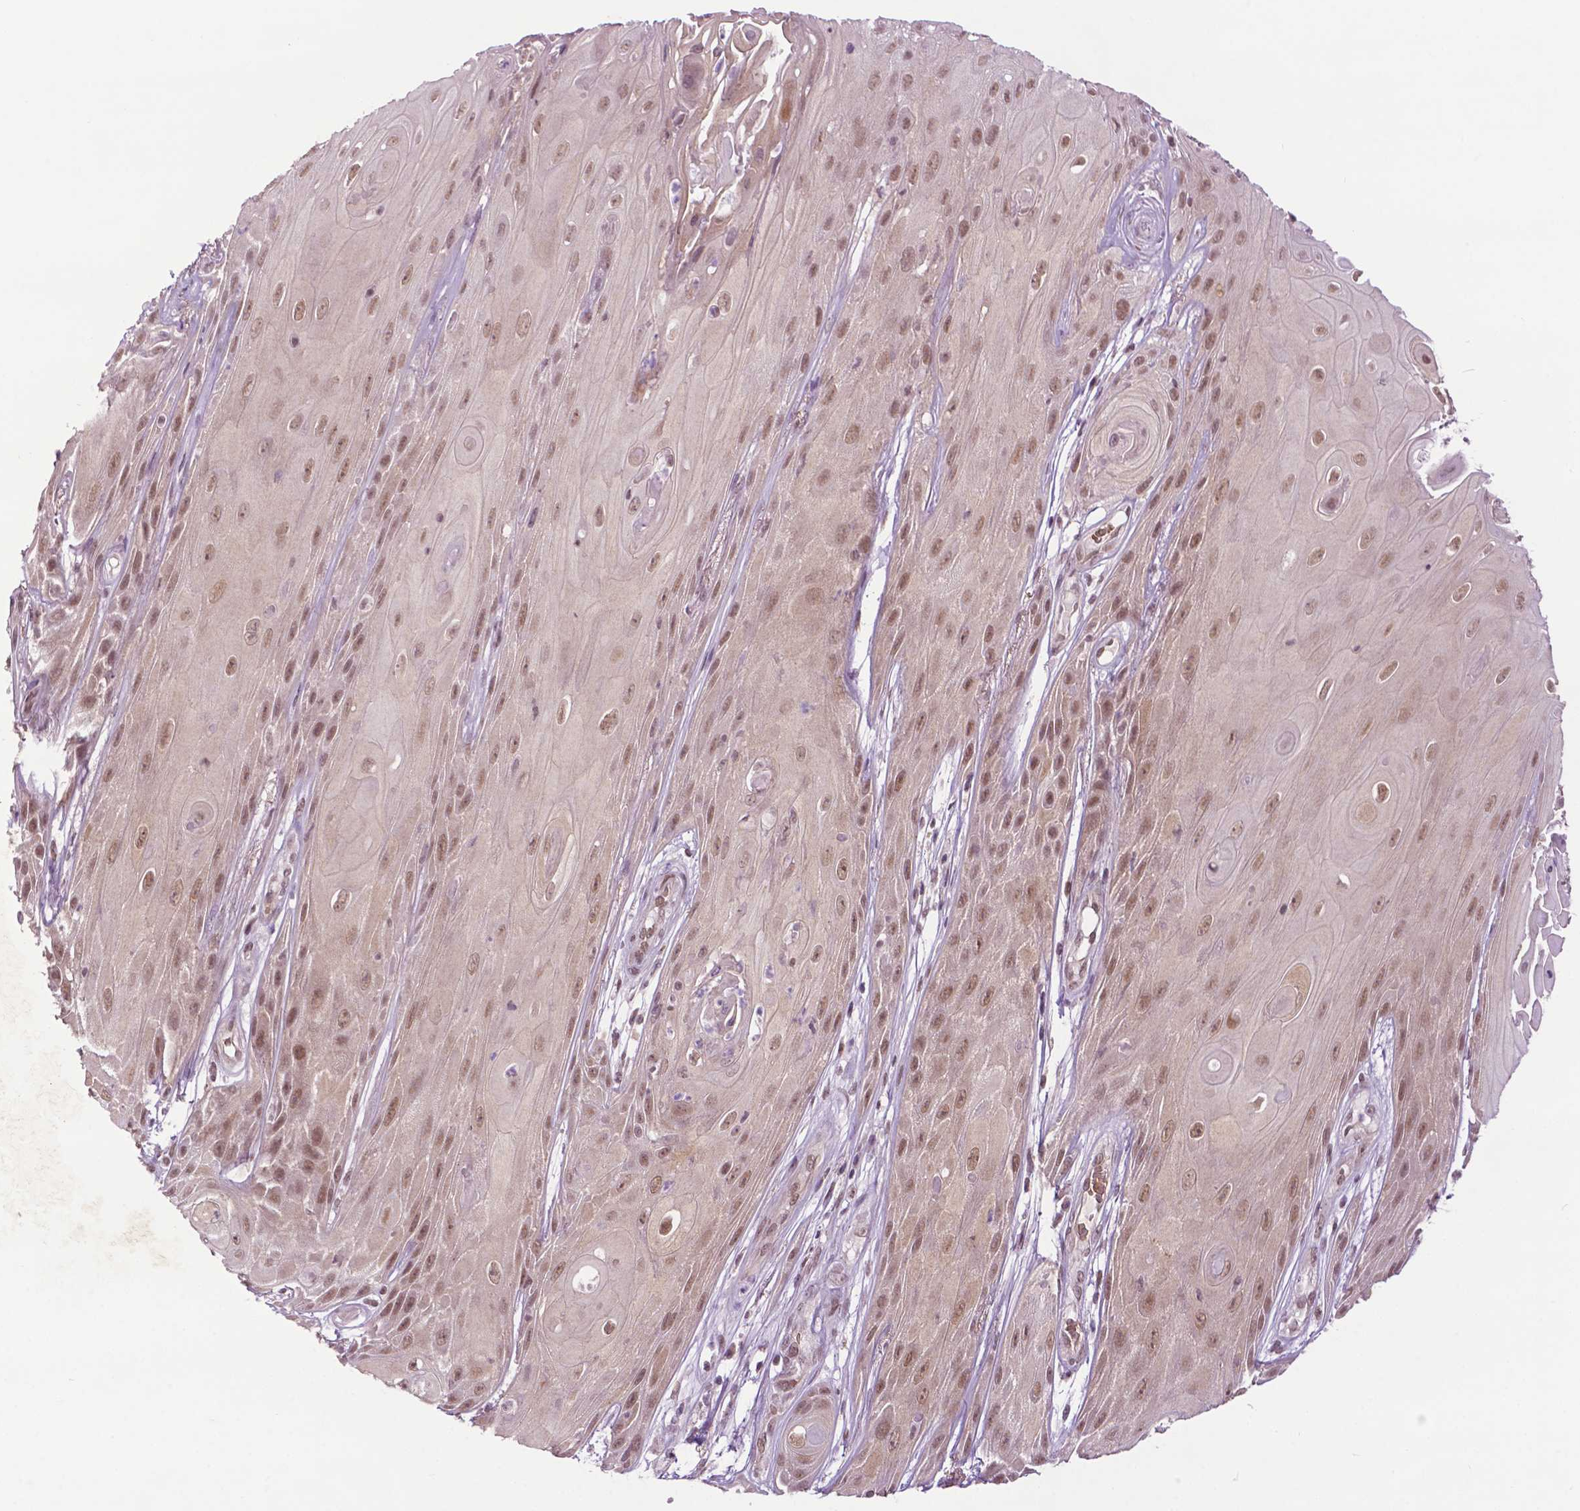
{"staining": {"intensity": "moderate", "quantity": ">75%", "location": "nuclear"}, "tissue": "skin cancer", "cell_type": "Tumor cells", "image_type": "cancer", "snomed": [{"axis": "morphology", "description": "Squamous cell carcinoma, NOS"}, {"axis": "topography", "description": "Skin"}], "caption": "This photomicrograph exhibits immunohistochemistry staining of human skin cancer, with medium moderate nuclear staining in about >75% of tumor cells.", "gene": "UBQLN4", "patient": {"sex": "male", "age": 62}}